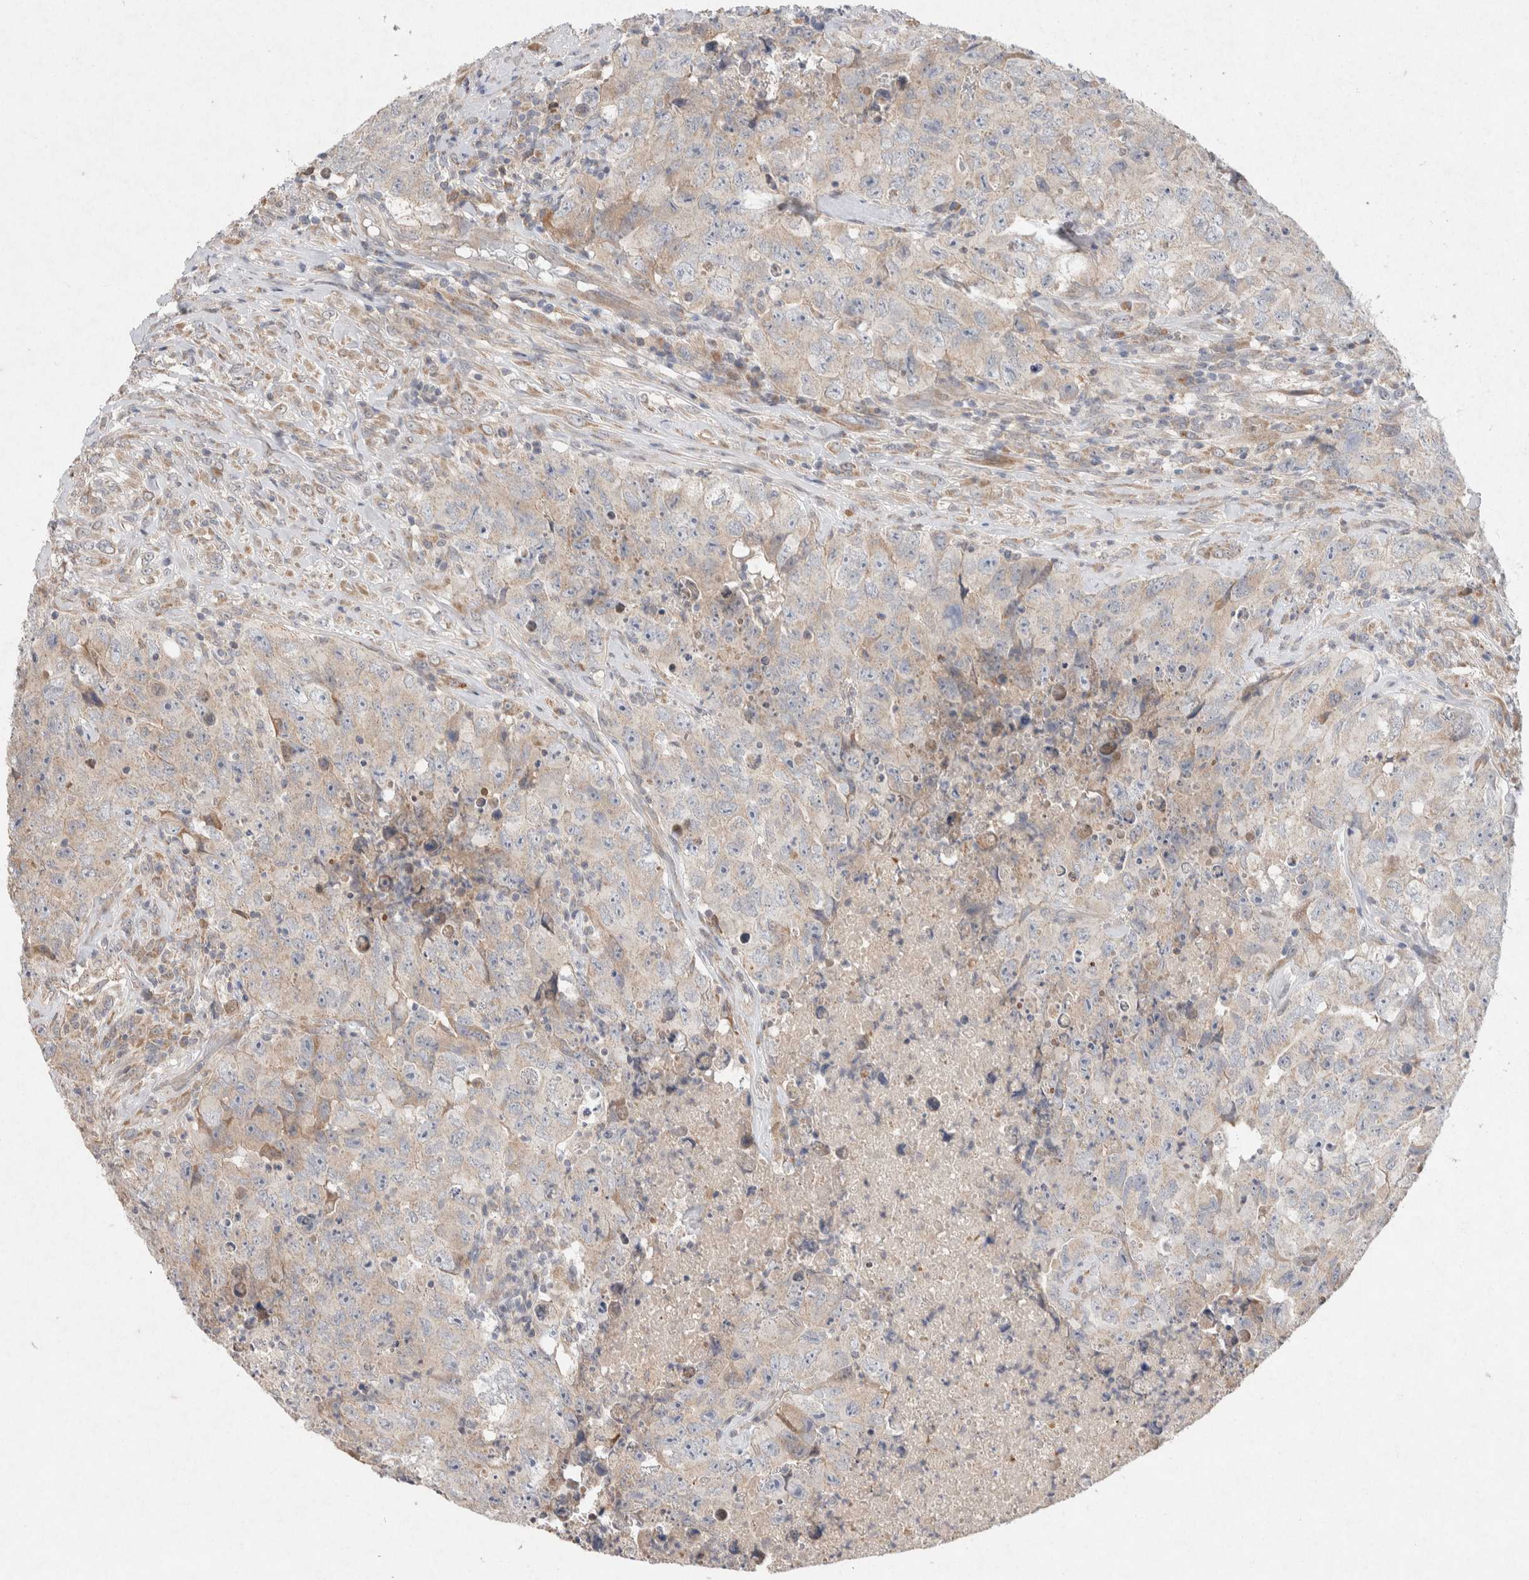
{"staining": {"intensity": "weak", "quantity": "<25%", "location": "cytoplasmic/membranous"}, "tissue": "testis cancer", "cell_type": "Tumor cells", "image_type": "cancer", "snomed": [{"axis": "morphology", "description": "Carcinoma, Embryonal, NOS"}, {"axis": "topography", "description": "Testis"}], "caption": "The micrograph displays no staining of tumor cells in testis embryonal carcinoma. (Stains: DAB immunohistochemistry (IHC) with hematoxylin counter stain, Microscopy: brightfield microscopy at high magnification).", "gene": "CMTM4", "patient": {"sex": "male", "age": 32}}